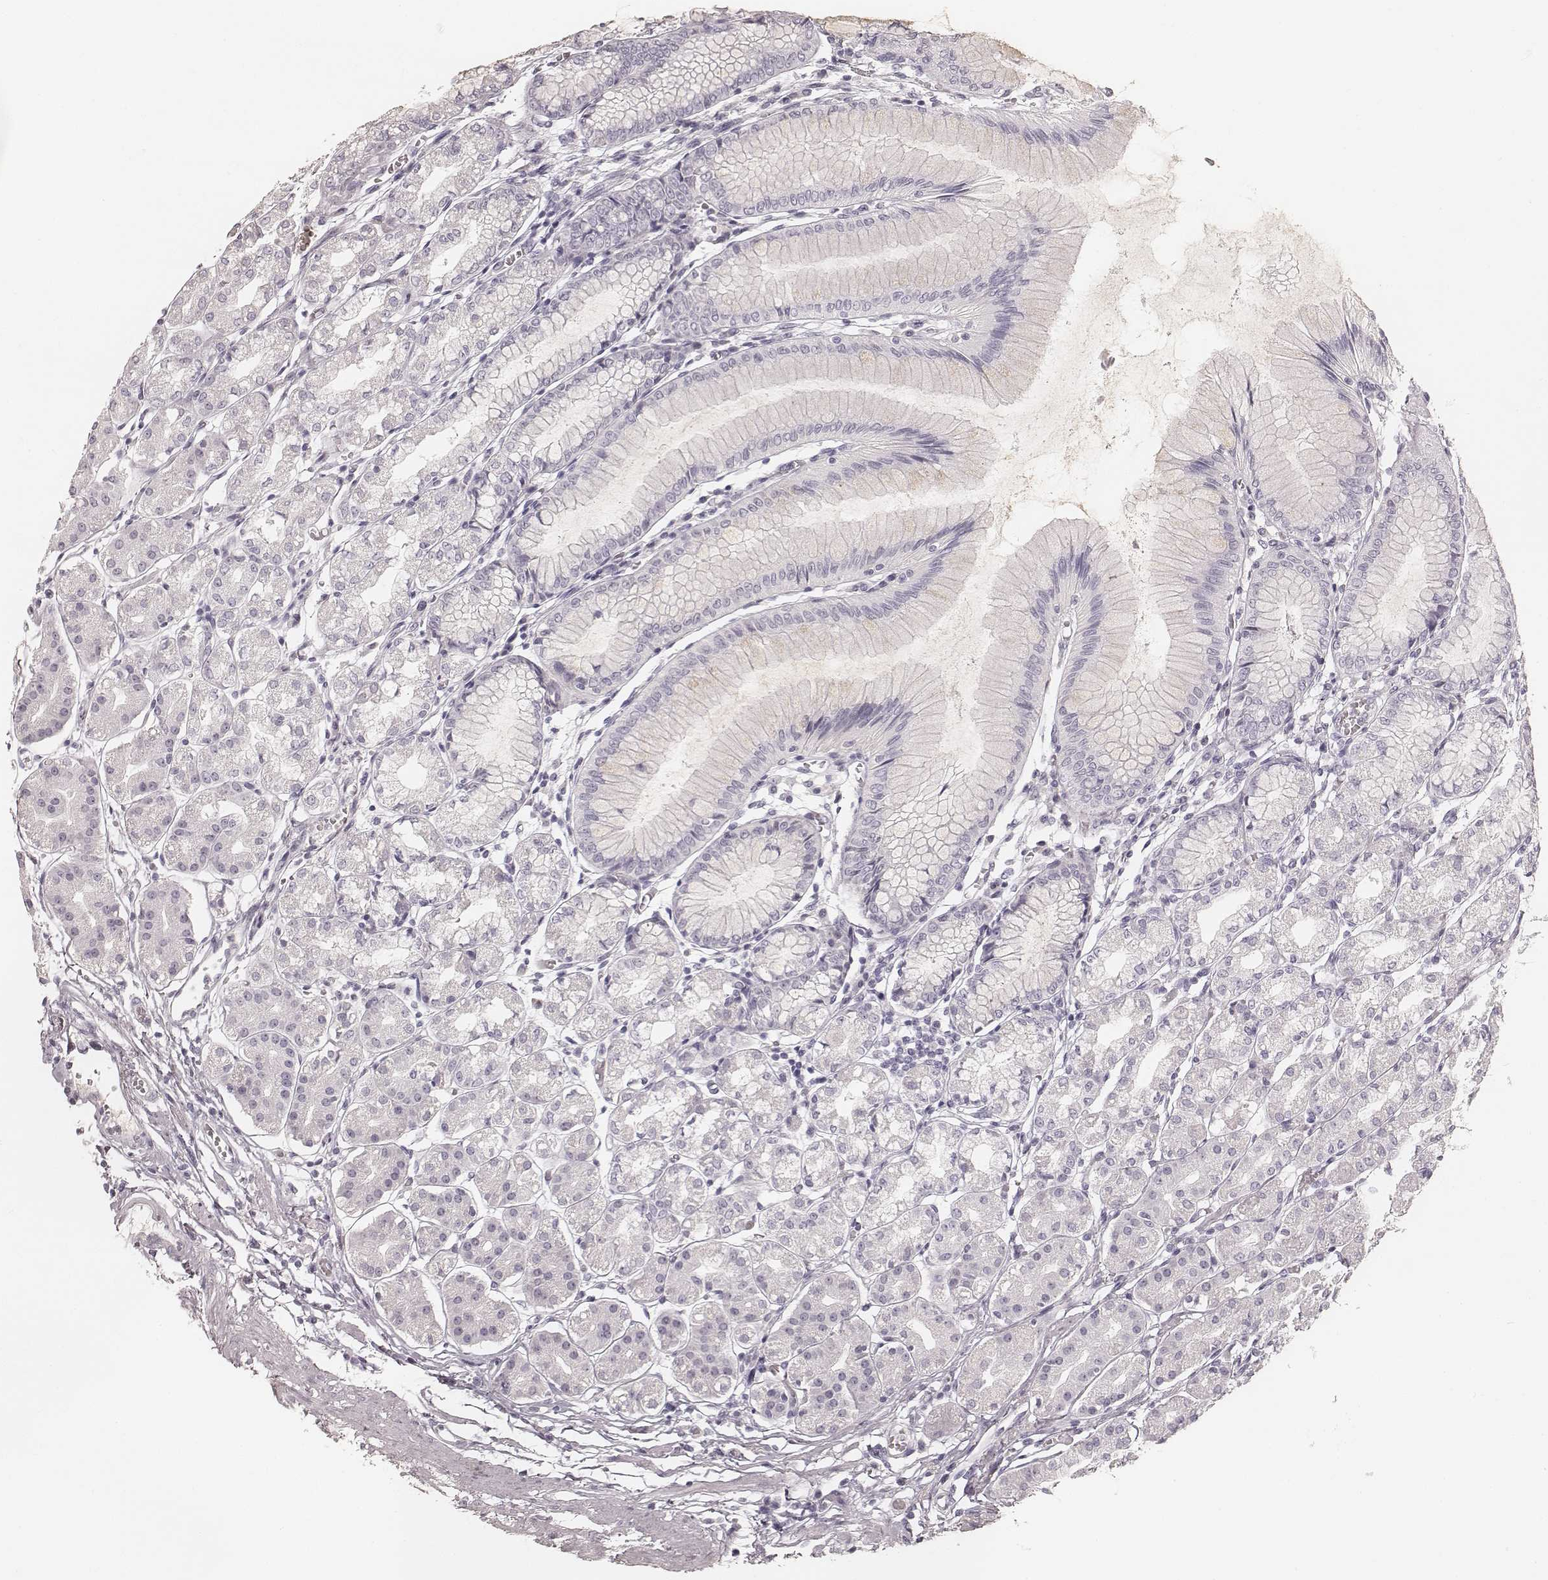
{"staining": {"intensity": "negative", "quantity": "none", "location": "none"}, "tissue": "stomach", "cell_type": "Glandular cells", "image_type": "normal", "snomed": [{"axis": "morphology", "description": "Normal tissue, NOS"}, {"axis": "topography", "description": "Skeletal muscle"}, {"axis": "topography", "description": "Stomach"}], "caption": "Photomicrograph shows no protein positivity in glandular cells of benign stomach. Nuclei are stained in blue.", "gene": "KRT26", "patient": {"sex": "female", "age": 57}}